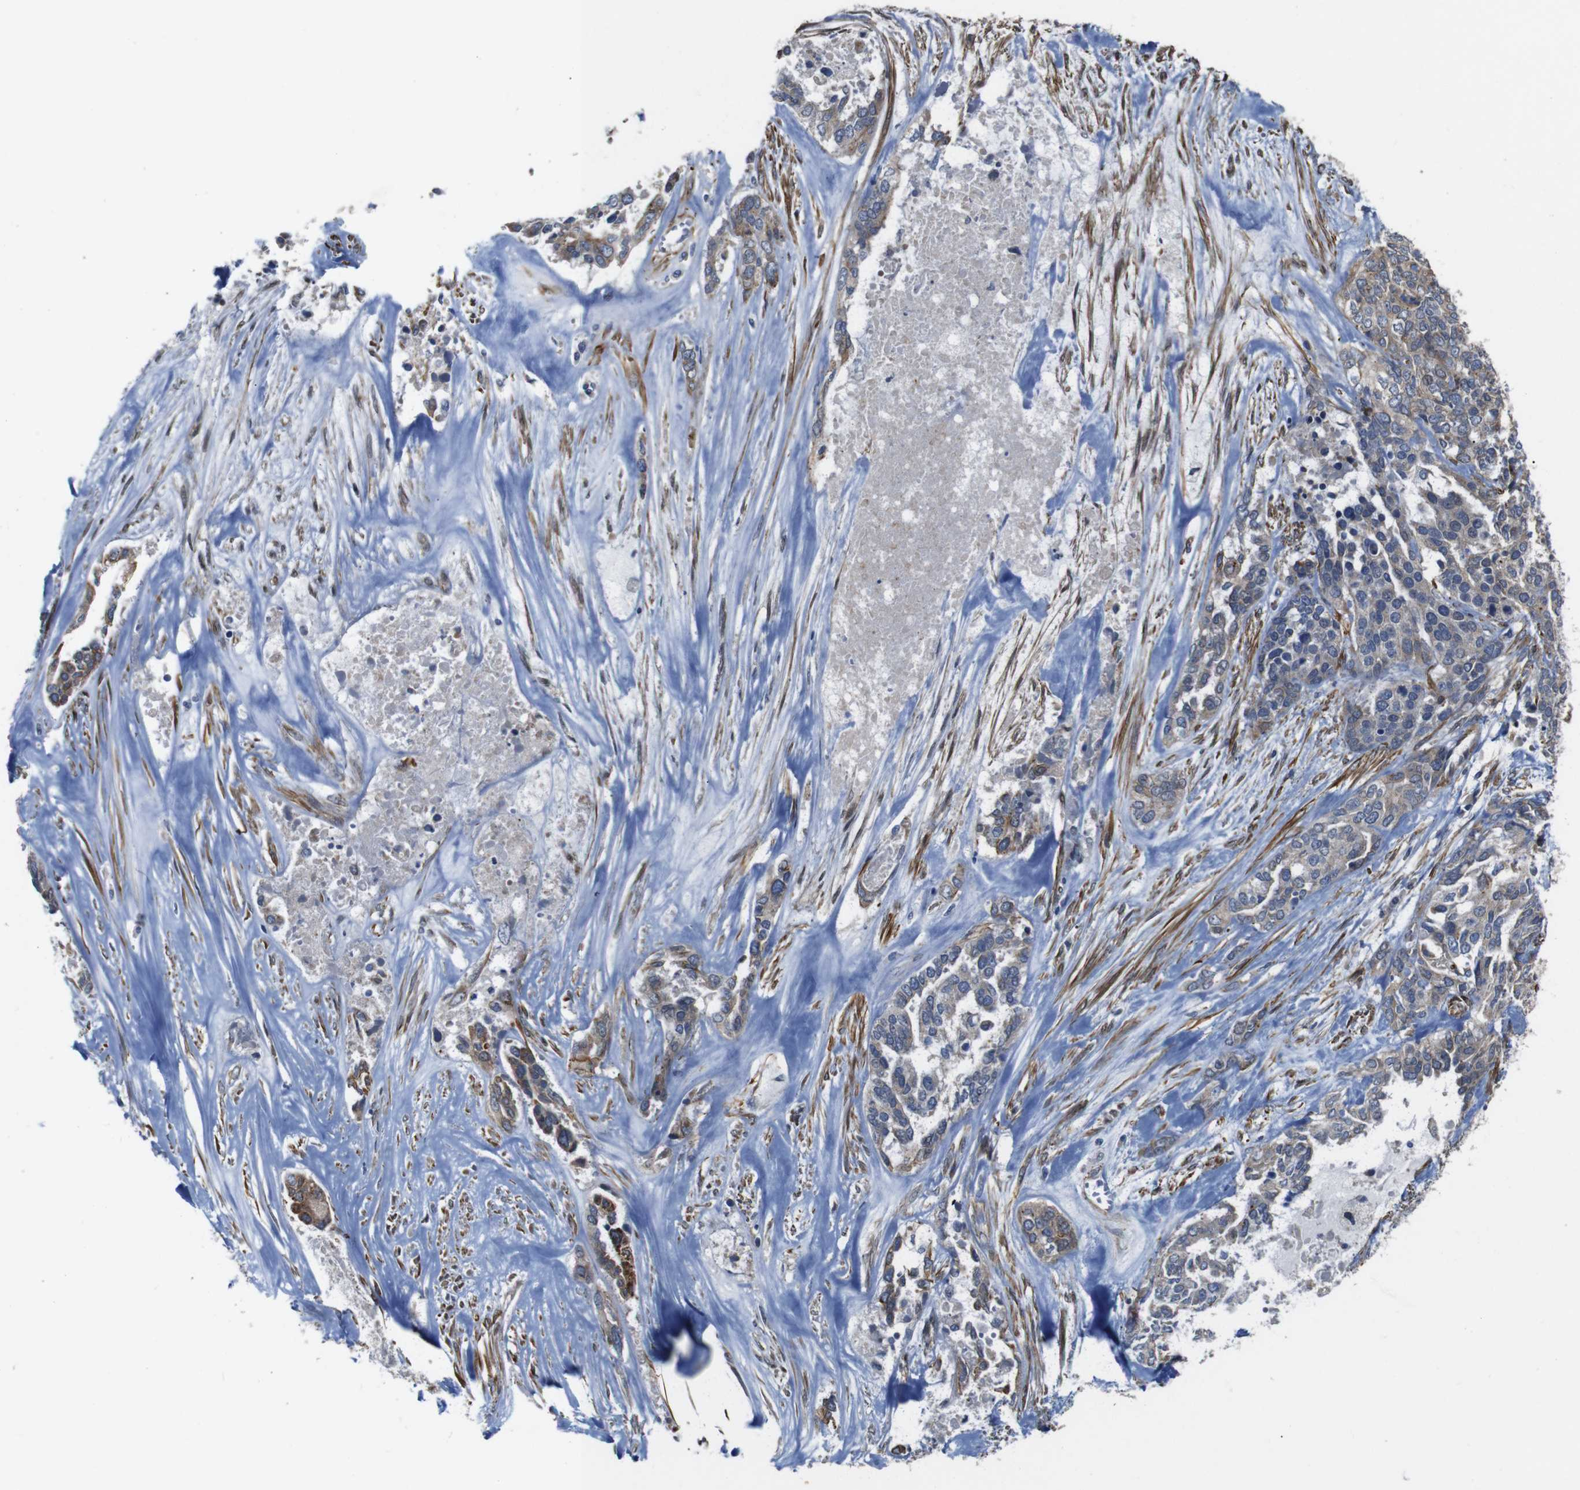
{"staining": {"intensity": "weak", "quantity": ">75%", "location": "cytoplasmic/membranous"}, "tissue": "ovarian cancer", "cell_type": "Tumor cells", "image_type": "cancer", "snomed": [{"axis": "morphology", "description": "Cystadenocarcinoma, serous, NOS"}, {"axis": "topography", "description": "Ovary"}], "caption": "This is an image of IHC staining of serous cystadenocarcinoma (ovarian), which shows weak expression in the cytoplasmic/membranous of tumor cells.", "gene": "GGT7", "patient": {"sex": "female", "age": 44}}